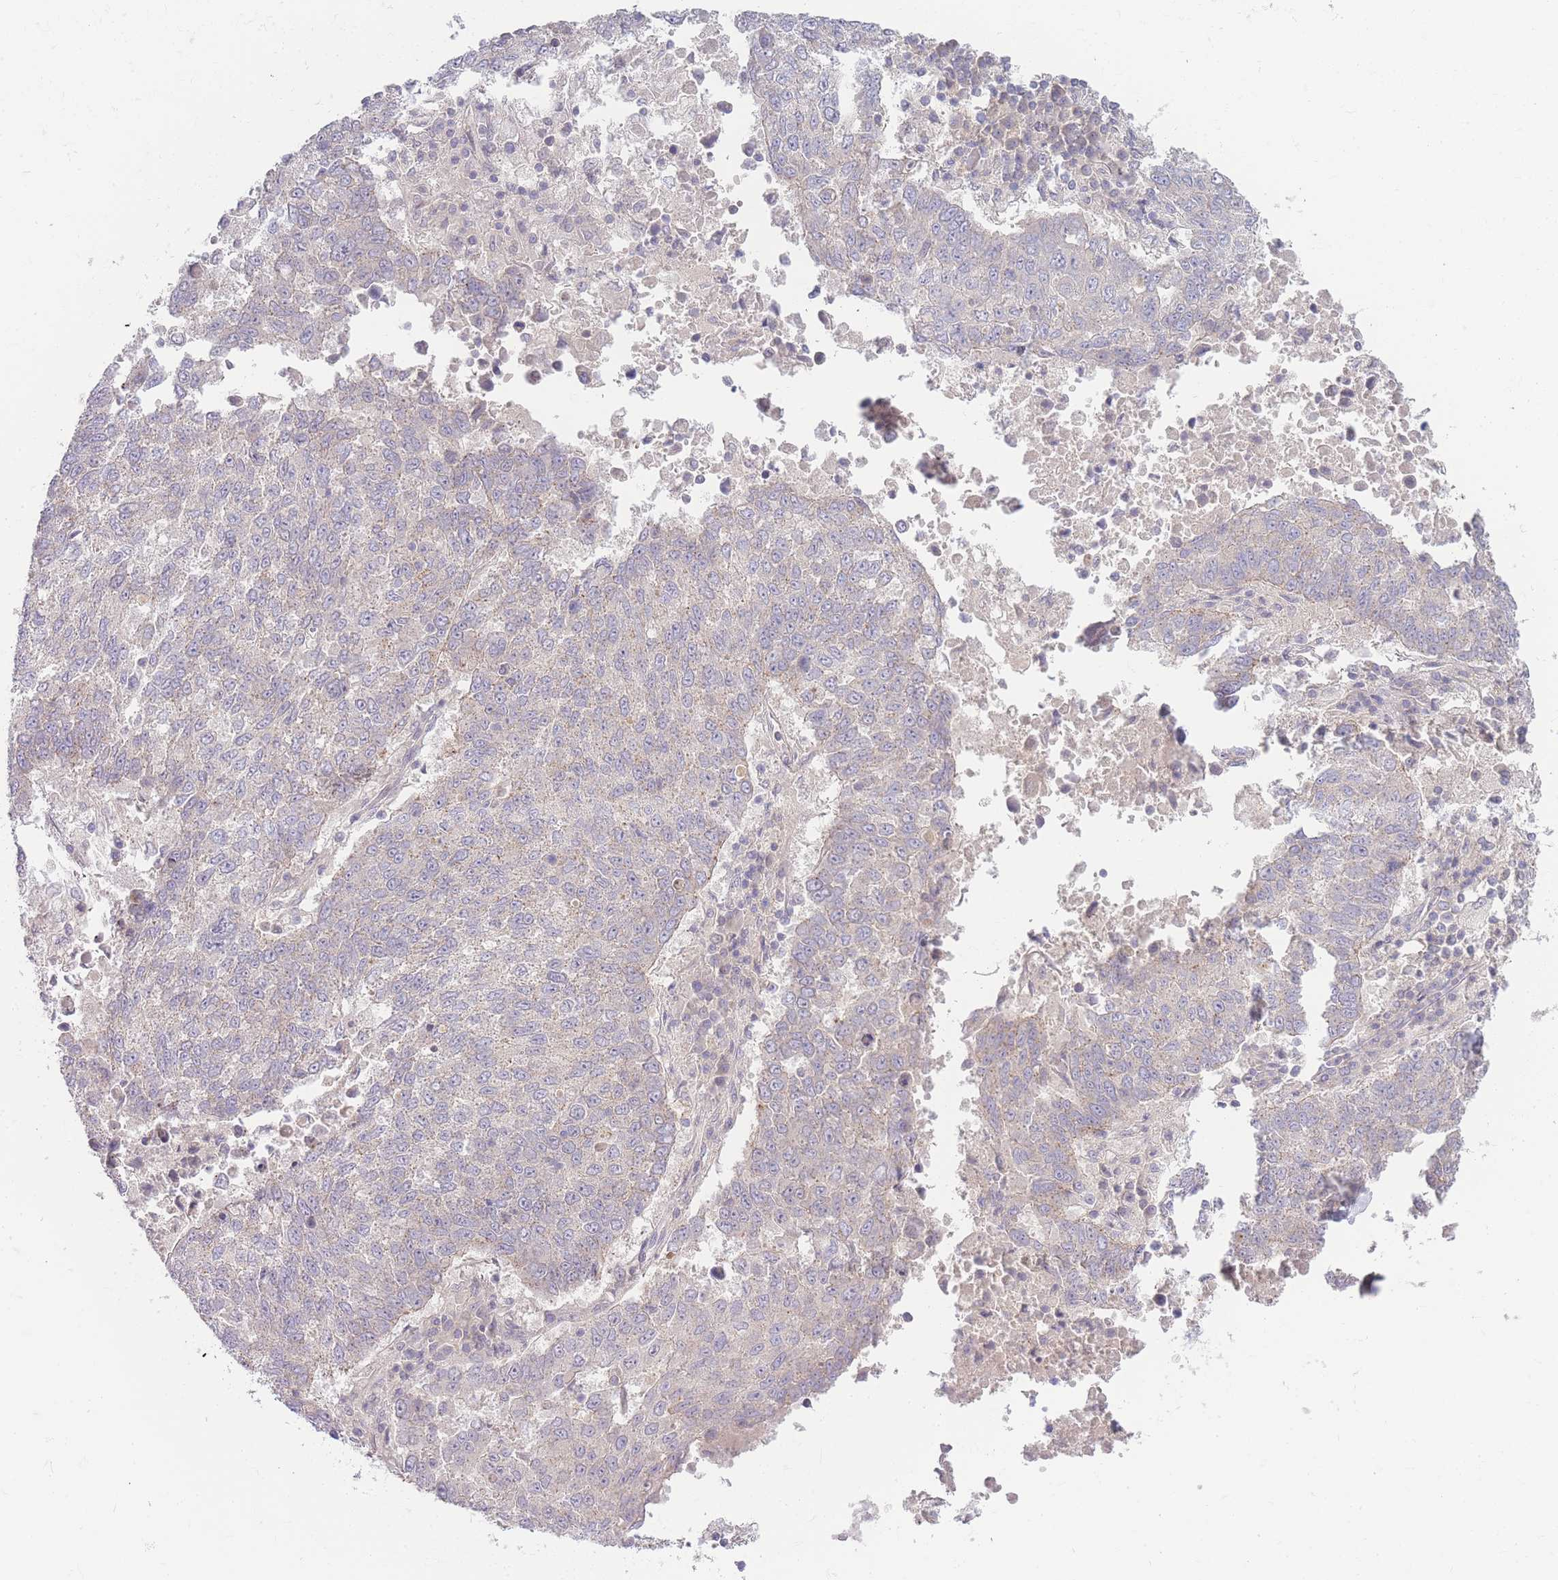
{"staining": {"intensity": "negative", "quantity": "none", "location": "none"}, "tissue": "lung cancer", "cell_type": "Tumor cells", "image_type": "cancer", "snomed": [{"axis": "morphology", "description": "Squamous cell carcinoma, NOS"}, {"axis": "topography", "description": "Lung"}], "caption": "There is no significant staining in tumor cells of squamous cell carcinoma (lung). (Stains: DAB (3,3'-diaminobenzidine) immunohistochemistry with hematoxylin counter stain, Microscopy: brightfield microscopy at high magnification).", "gene": "SPHKAP", "patient": {"sex": "male", "age": 73}}